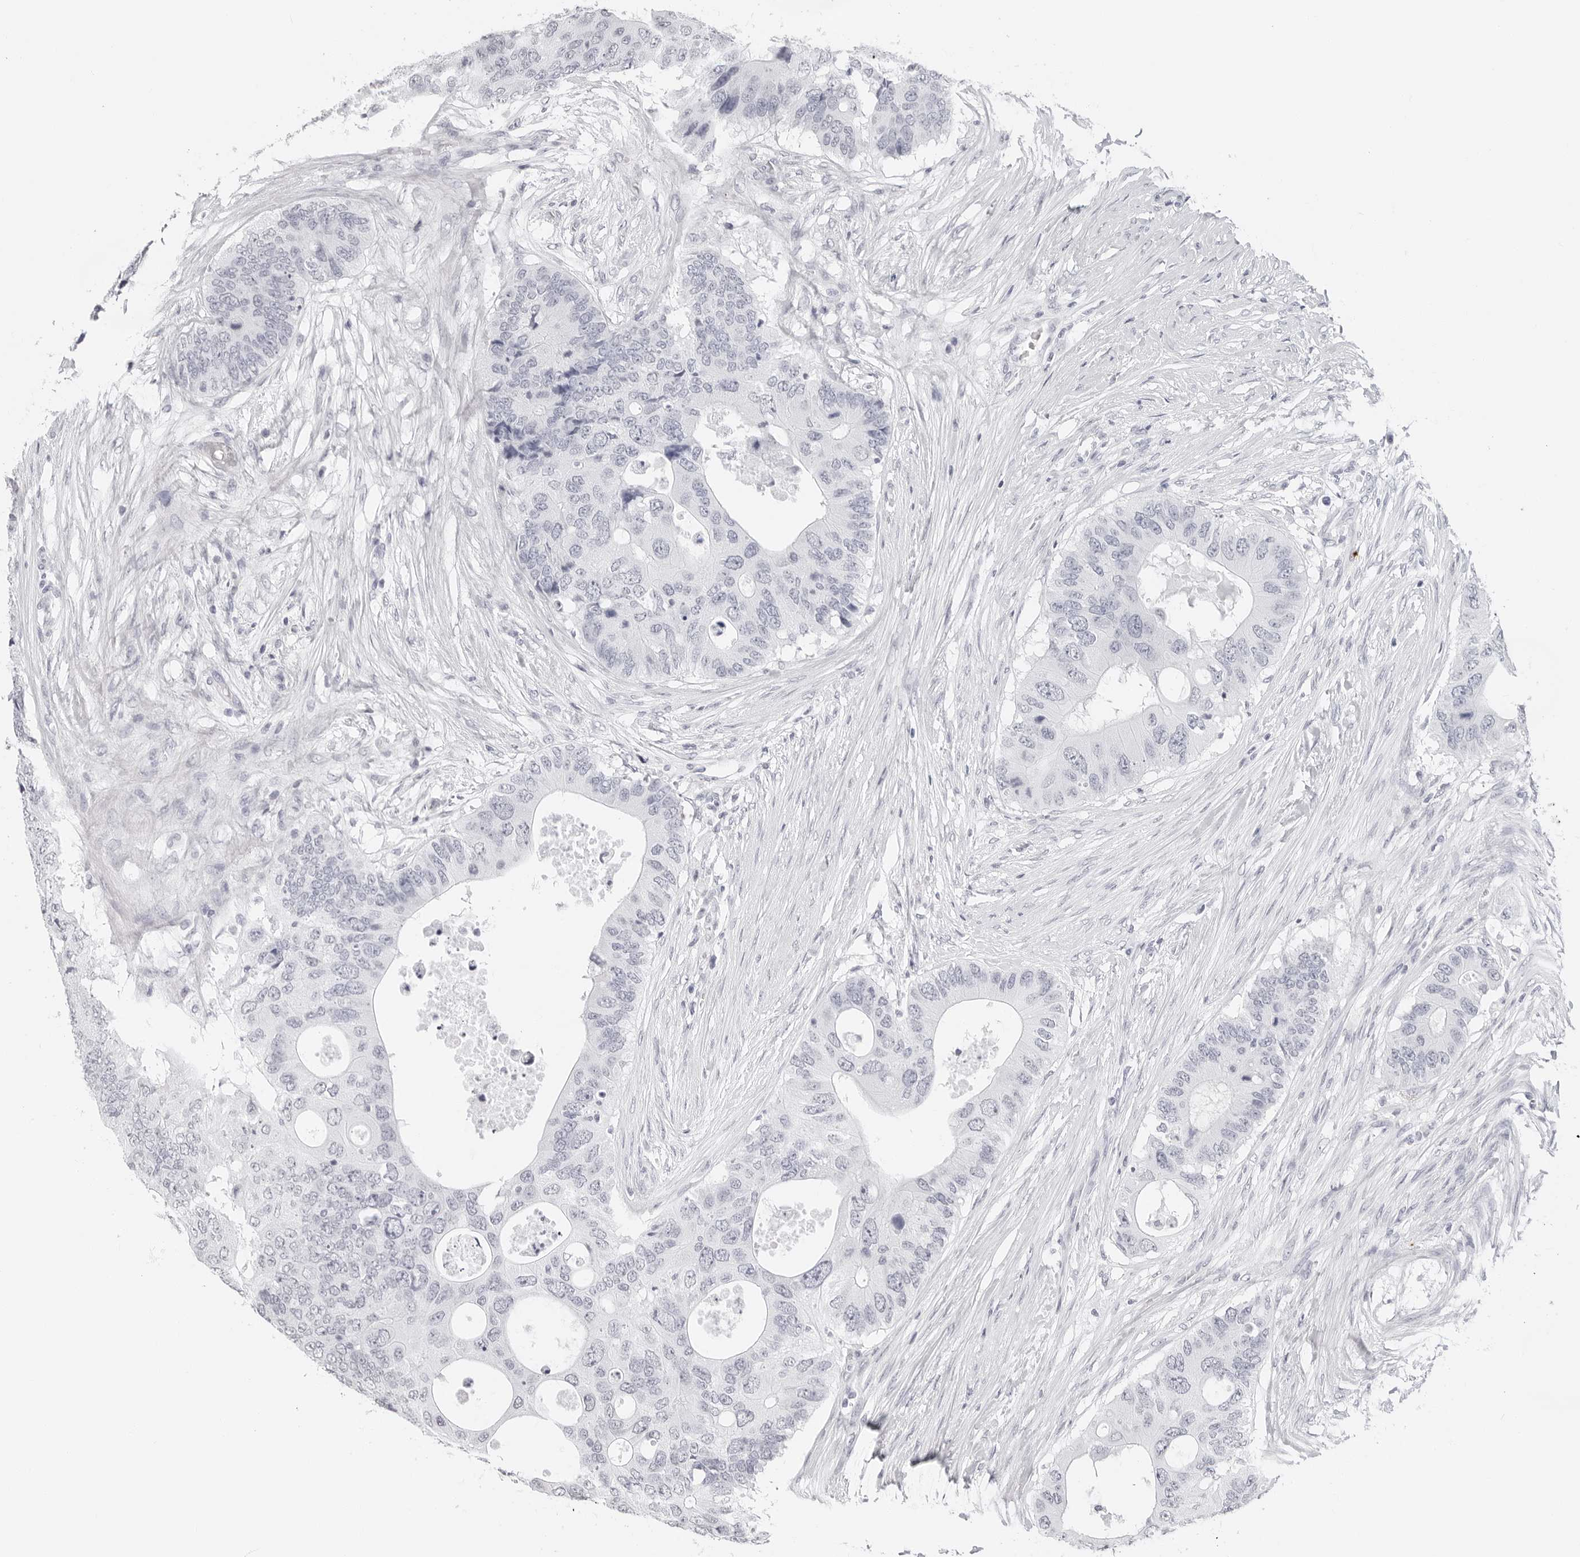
{"staining": {"intensity": "negative", "quantity": "none", "location": "none"}, "tissue": "colorectal cancer", "cell_type": "Tumor cells", "image_type": "cancer", "snomed": [{"axis": "morphology", "description": "Adenocarcinoma, NOS"}, {"axis": "topography", "description": "Colon"}], "caption": "There is no significant staining in tumor cells of colorectal cancer (adenocarcinoma). (DAB (3,3'-diaminobenzidine) immunohistochemistry visualized using brightfield microscopy, high magnification).", "gene": "CST5", "patient": {"sex": "male", "age": 71}}